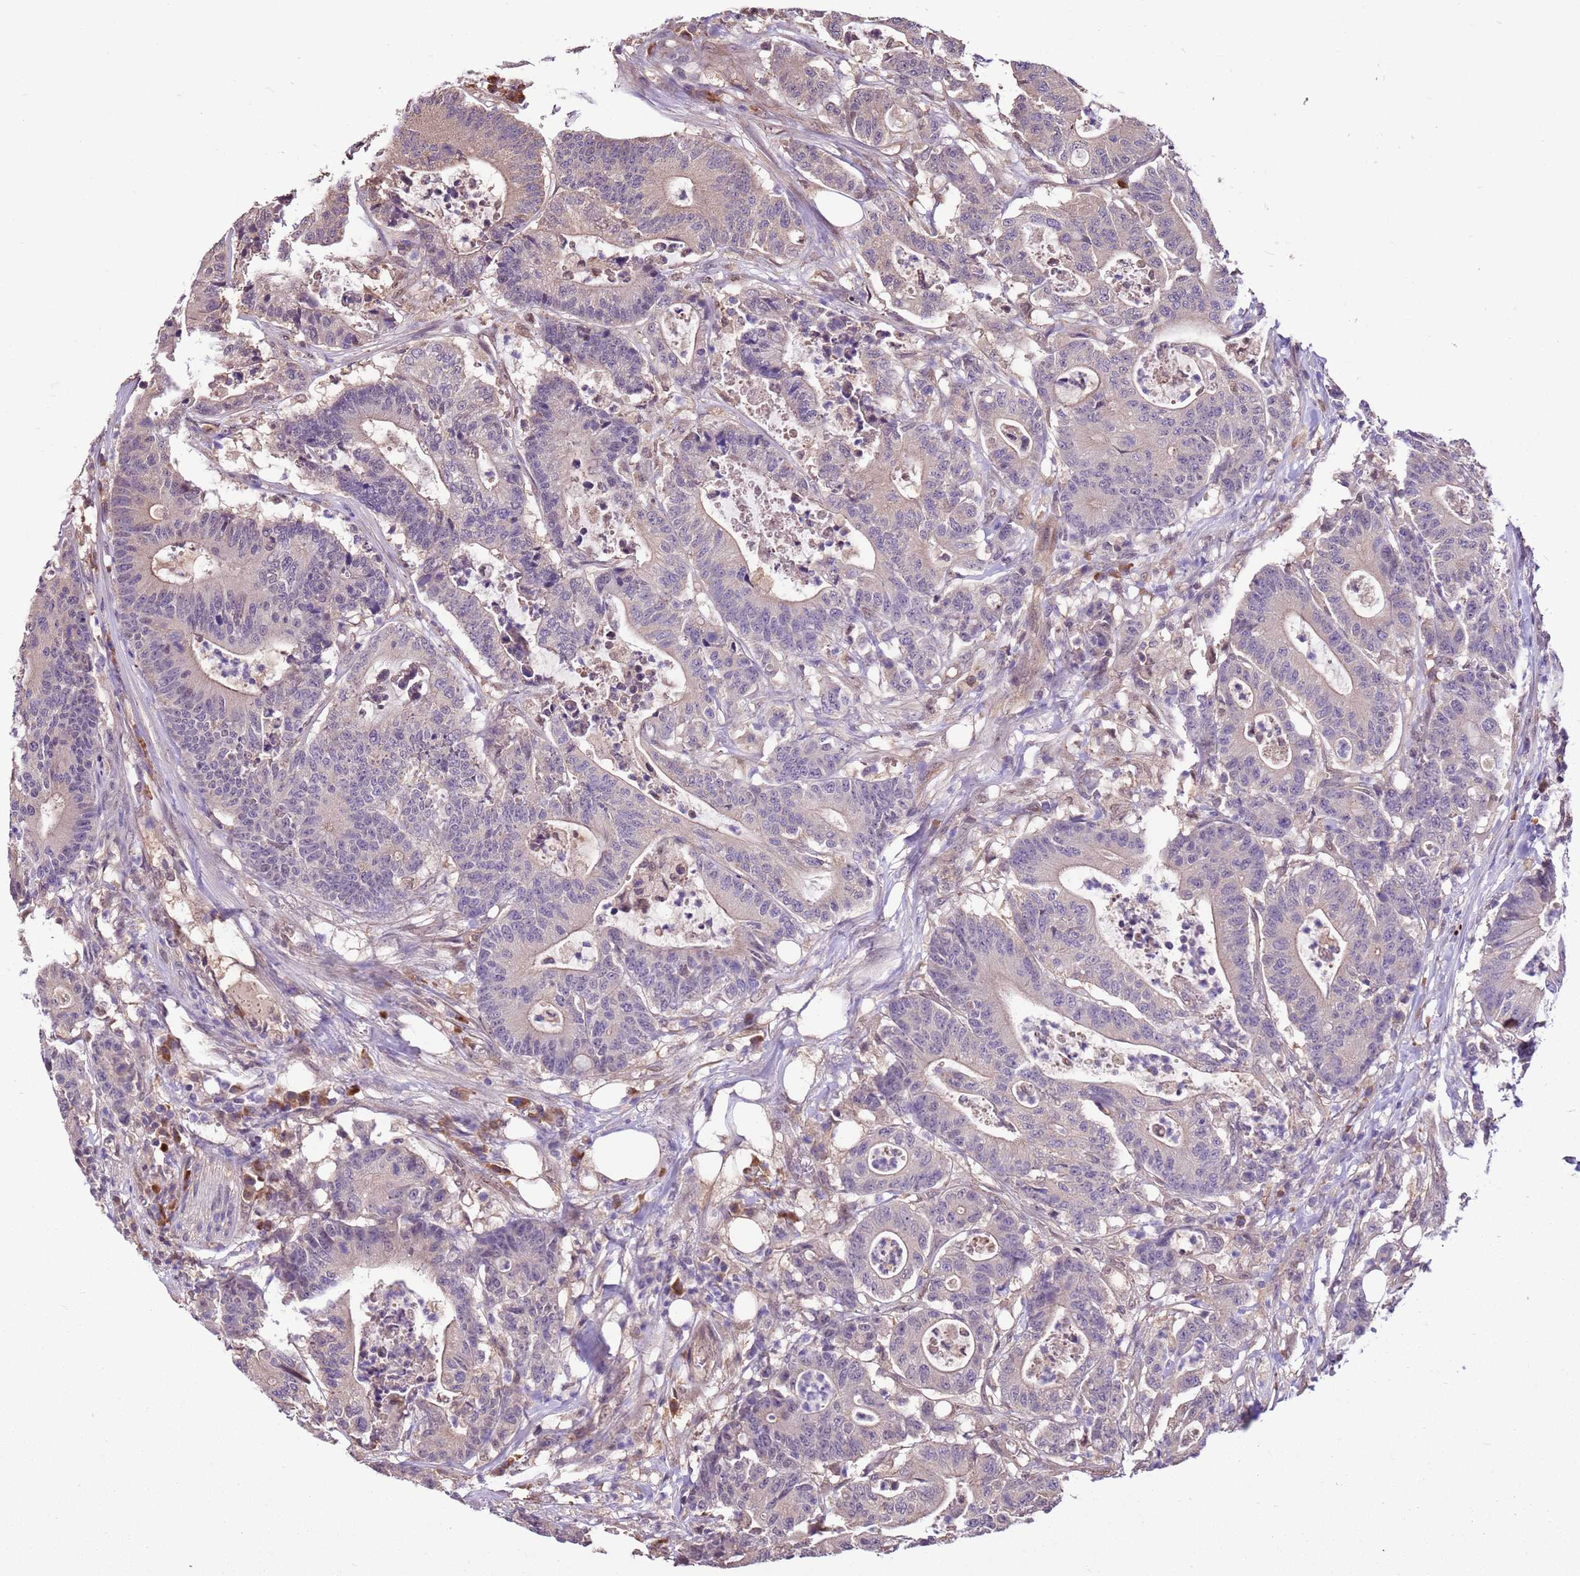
{"staining": {"intensity": "negative", "quantity": "none", "location": "none"}, "tissue": "colorectal cancer", "cell_type": "Tumor cells", "image_type": "cancer", "snomed": [{"axis": "morphology", "description": "Adenocarcinoma, NOS"}, {"axis": "topography", "description": "Colon"}], "caption": "Photomicrograph shows no protein positivity in tumor cells of colorectal adenocarcinoma tissue.", "gene": "BBS5", "patient": {"sex": "female", "age": 84}}